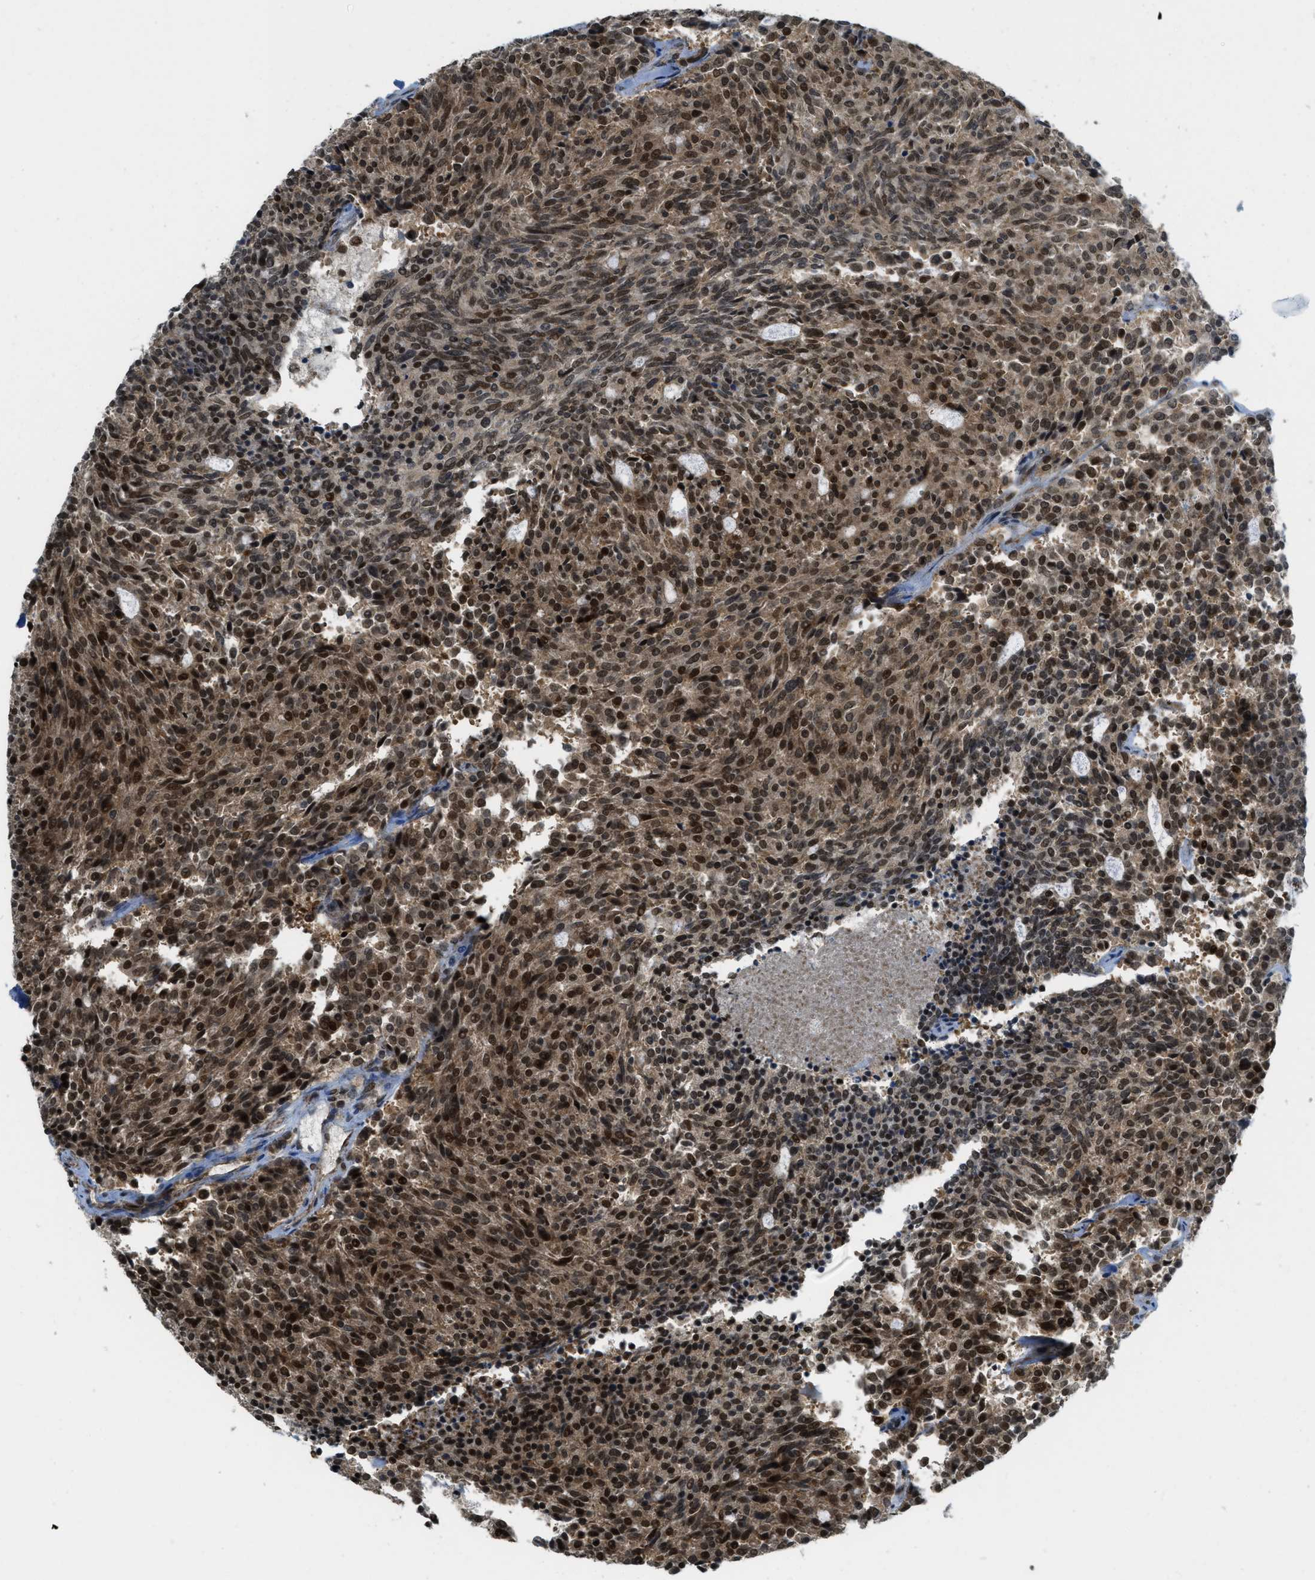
{"staining": {"intensity": "strong", "quantity": ">75%", "location": "nuclear"}, "tissue": "carcinoid", "cell_type": "Tumor cells", "image_type": "cancer", "snomed": [{"axis": "morphology", "description": "Carcinoid, malignant, NOS"}, {"axis": "topography", "description": "Pancreas"}], "caption": "This photomicrograph reveals carcinoid stained with immunohistochemistry to label a protein in brown. The nuclear of tumor cells show strong positivity for the protein. Nuclei are counter-stained blue.", "gene": "TNPO1", "patient": {"sex": "female", "age": 54}}